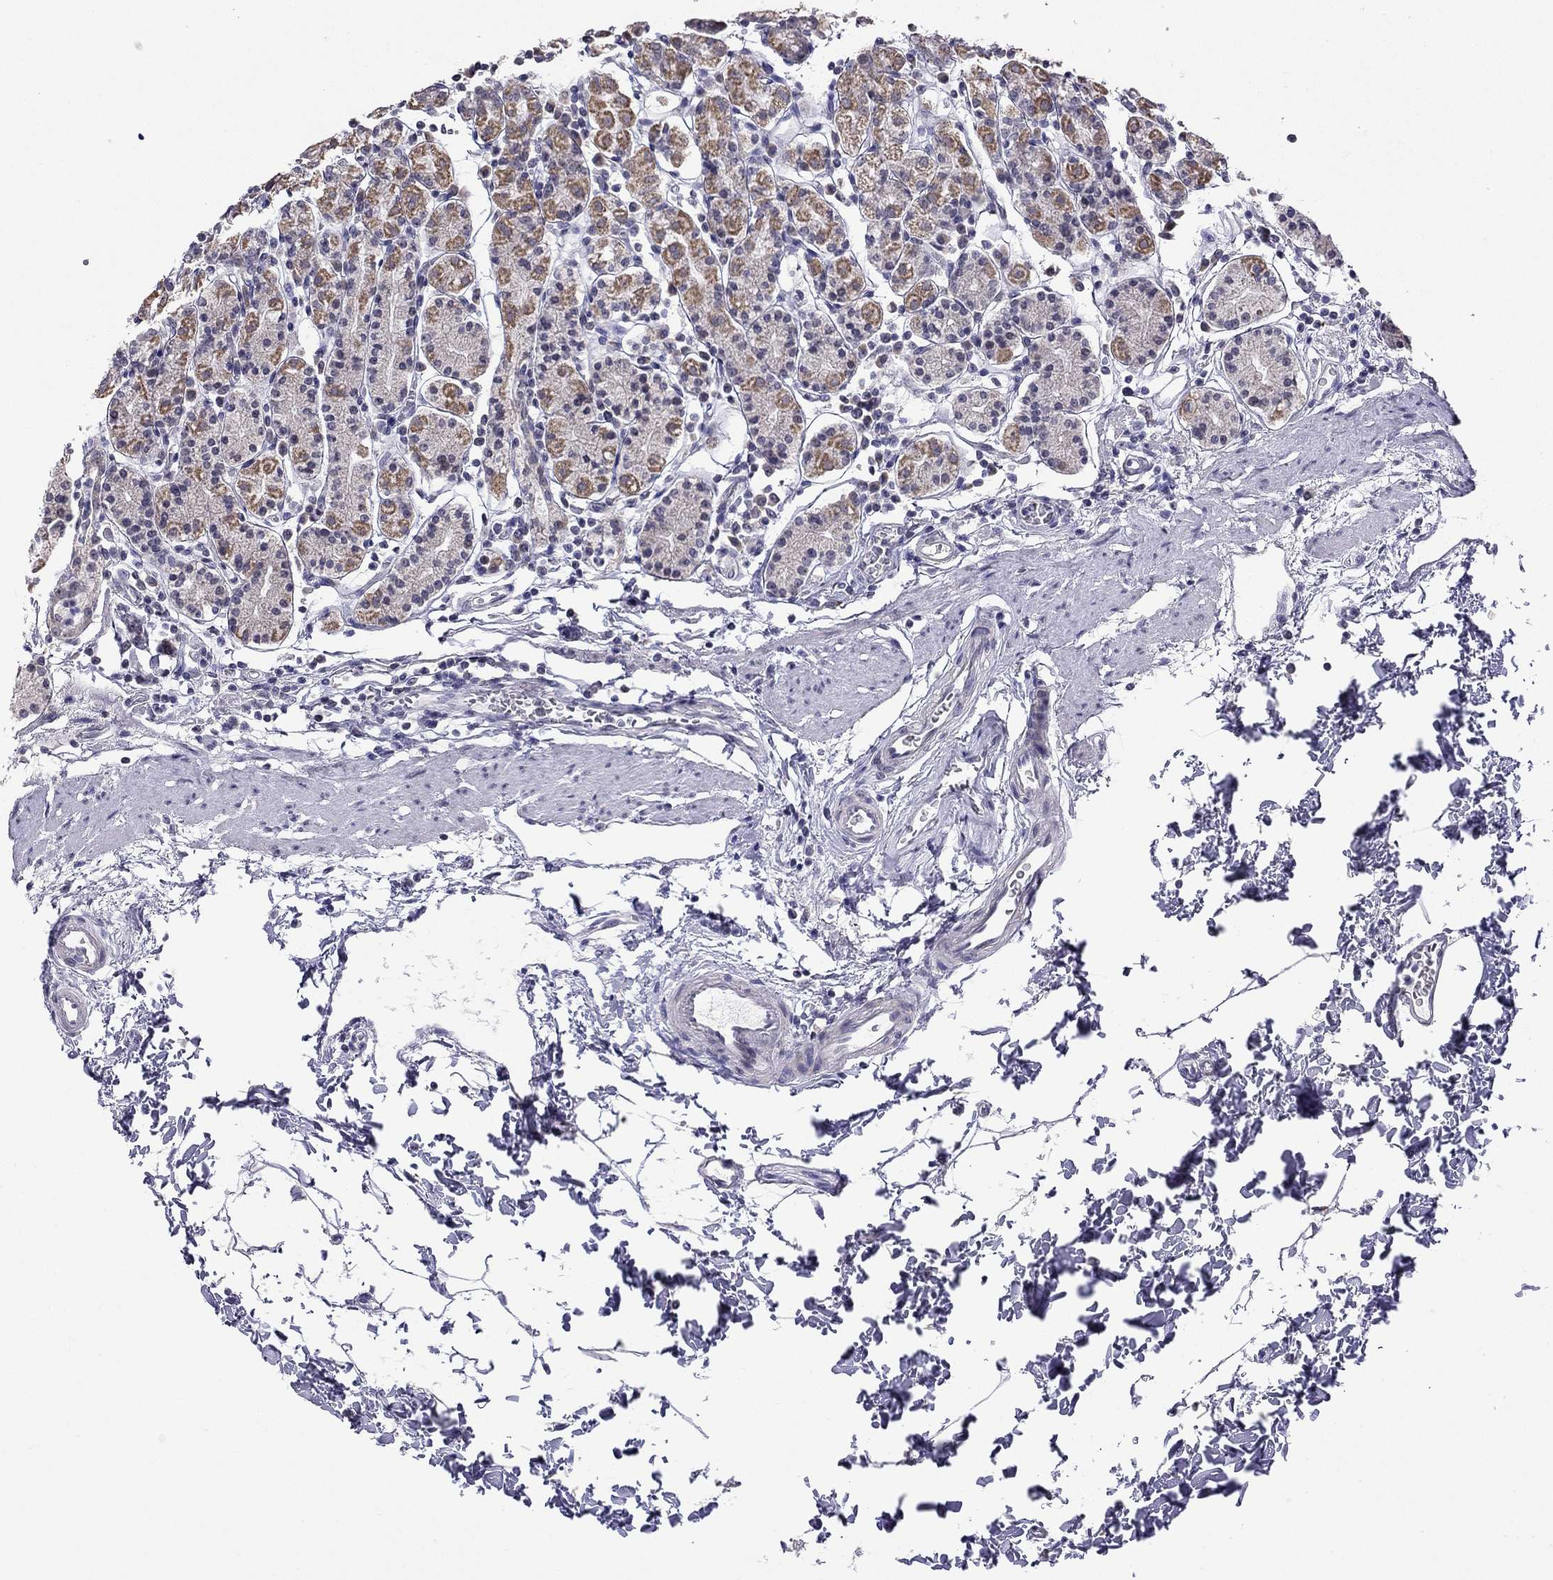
{"staining": {"intensity": "moderate", "quantity": "<25%", "location": "cytoplasmic/membranous"}, "tissue": "stomach", "cell_type": "Glandular cells", "image_type": "normal", "snomed": [{"axis": "morphology", "description": "Normal tissue, NOS"}, {"axis": "topography", "description": "Stomach, upper"}, {"axis": "topography", "description": "Stomach"}], "caption": "Stomach stained for a protein (brown) reveals moderate cytoplasmic/membranous positive positivity in about <25% of glandular cells.", "gene": "HES5", "patient": {"sex": "male", "age": 62}}